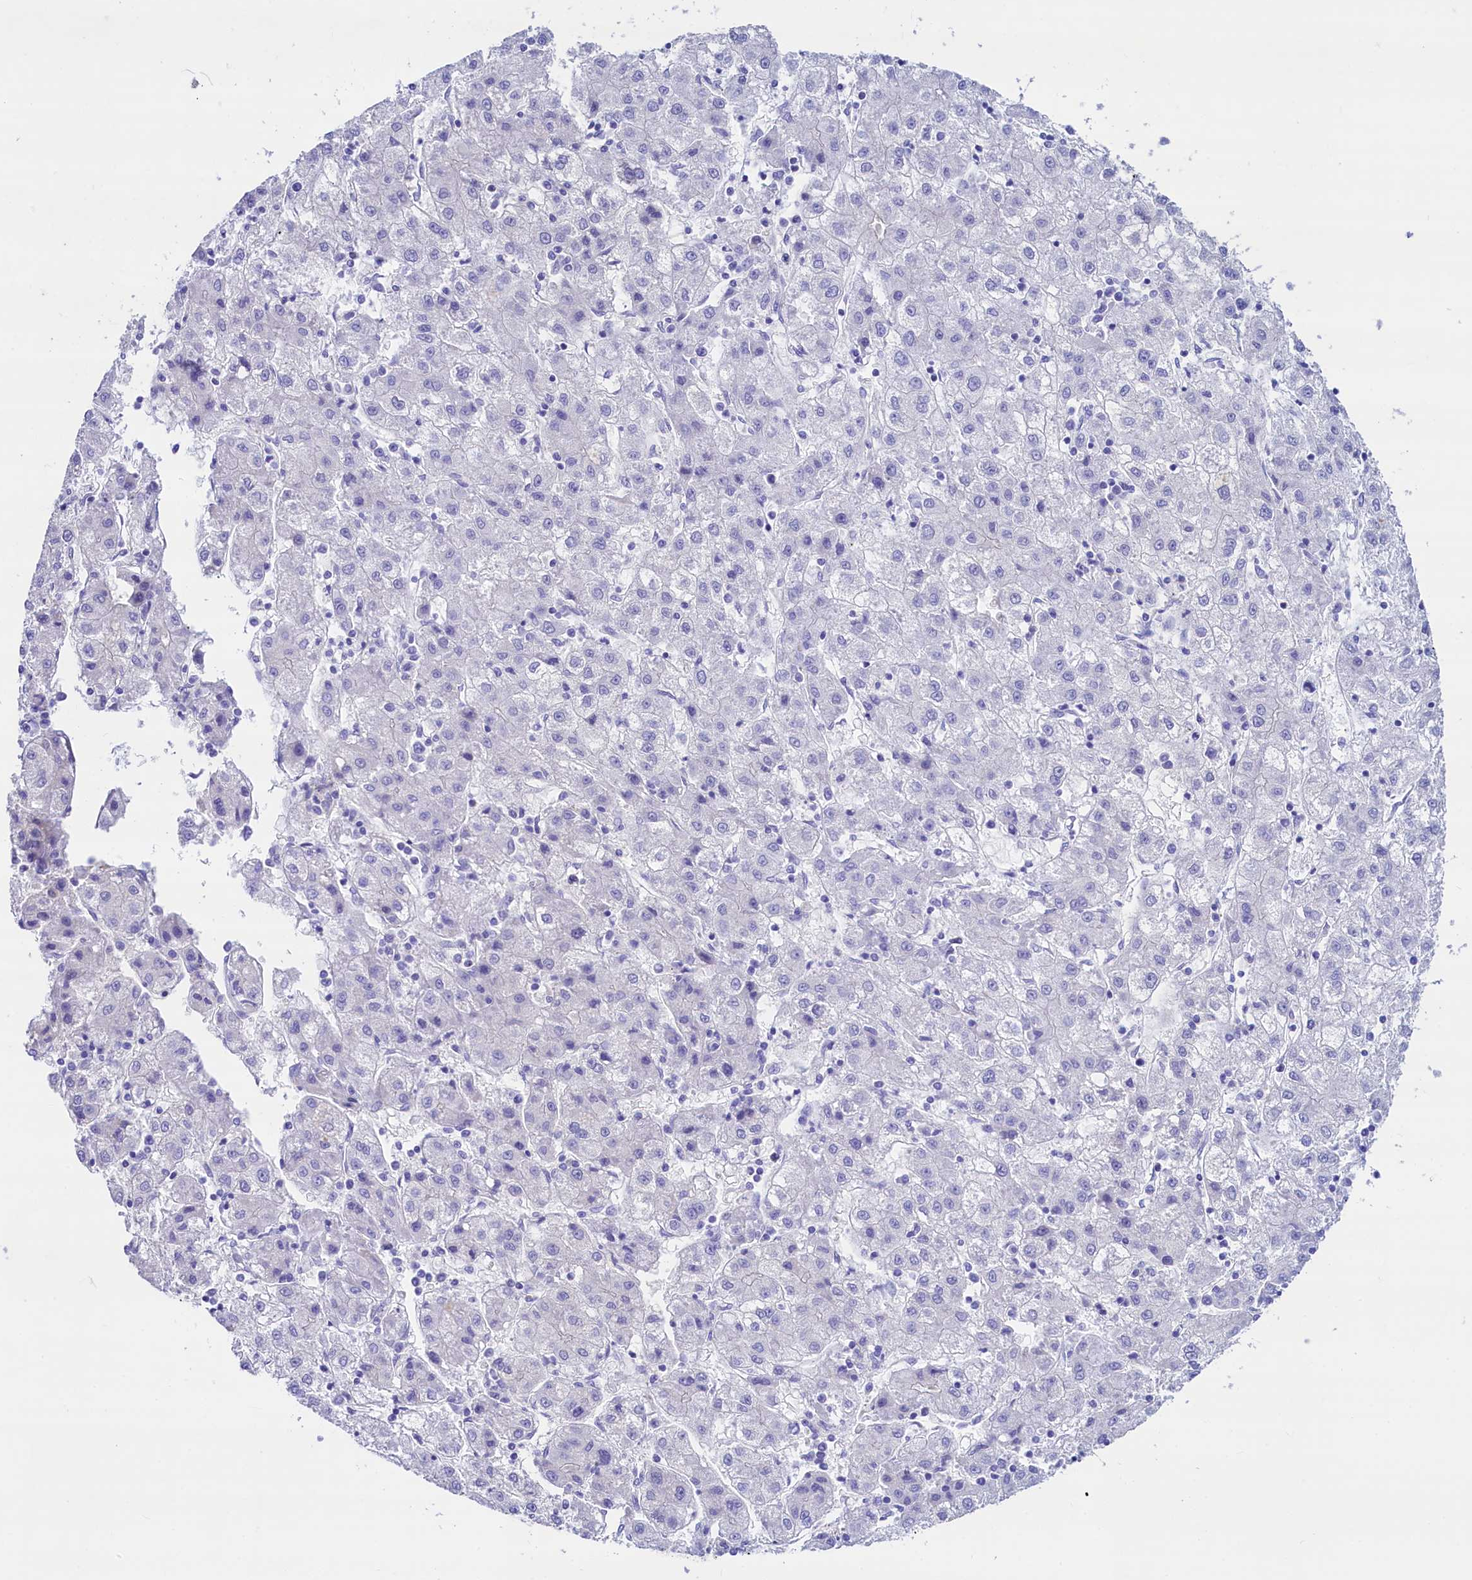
{"staining": {"intensity": "negative", "quantity": "none", "location": "none"}, "tissue": "liver cancer", "cell_type": "Tumor cells", "image_type": "cancer", "snomed": [{"axis": "morphology", "description": "Carcinoma, Hepatocellular, NOS"}, {"axis": "topography", "description": "Liver"}], "caption": "IHC micrograph of neoplastic tissue: hepatocellular carcinoma (liver) stained with DAB displays no significant protein expression in tumor cells.", "gene": "RBP3", "patient": {"sex": "male", "age": 72}}